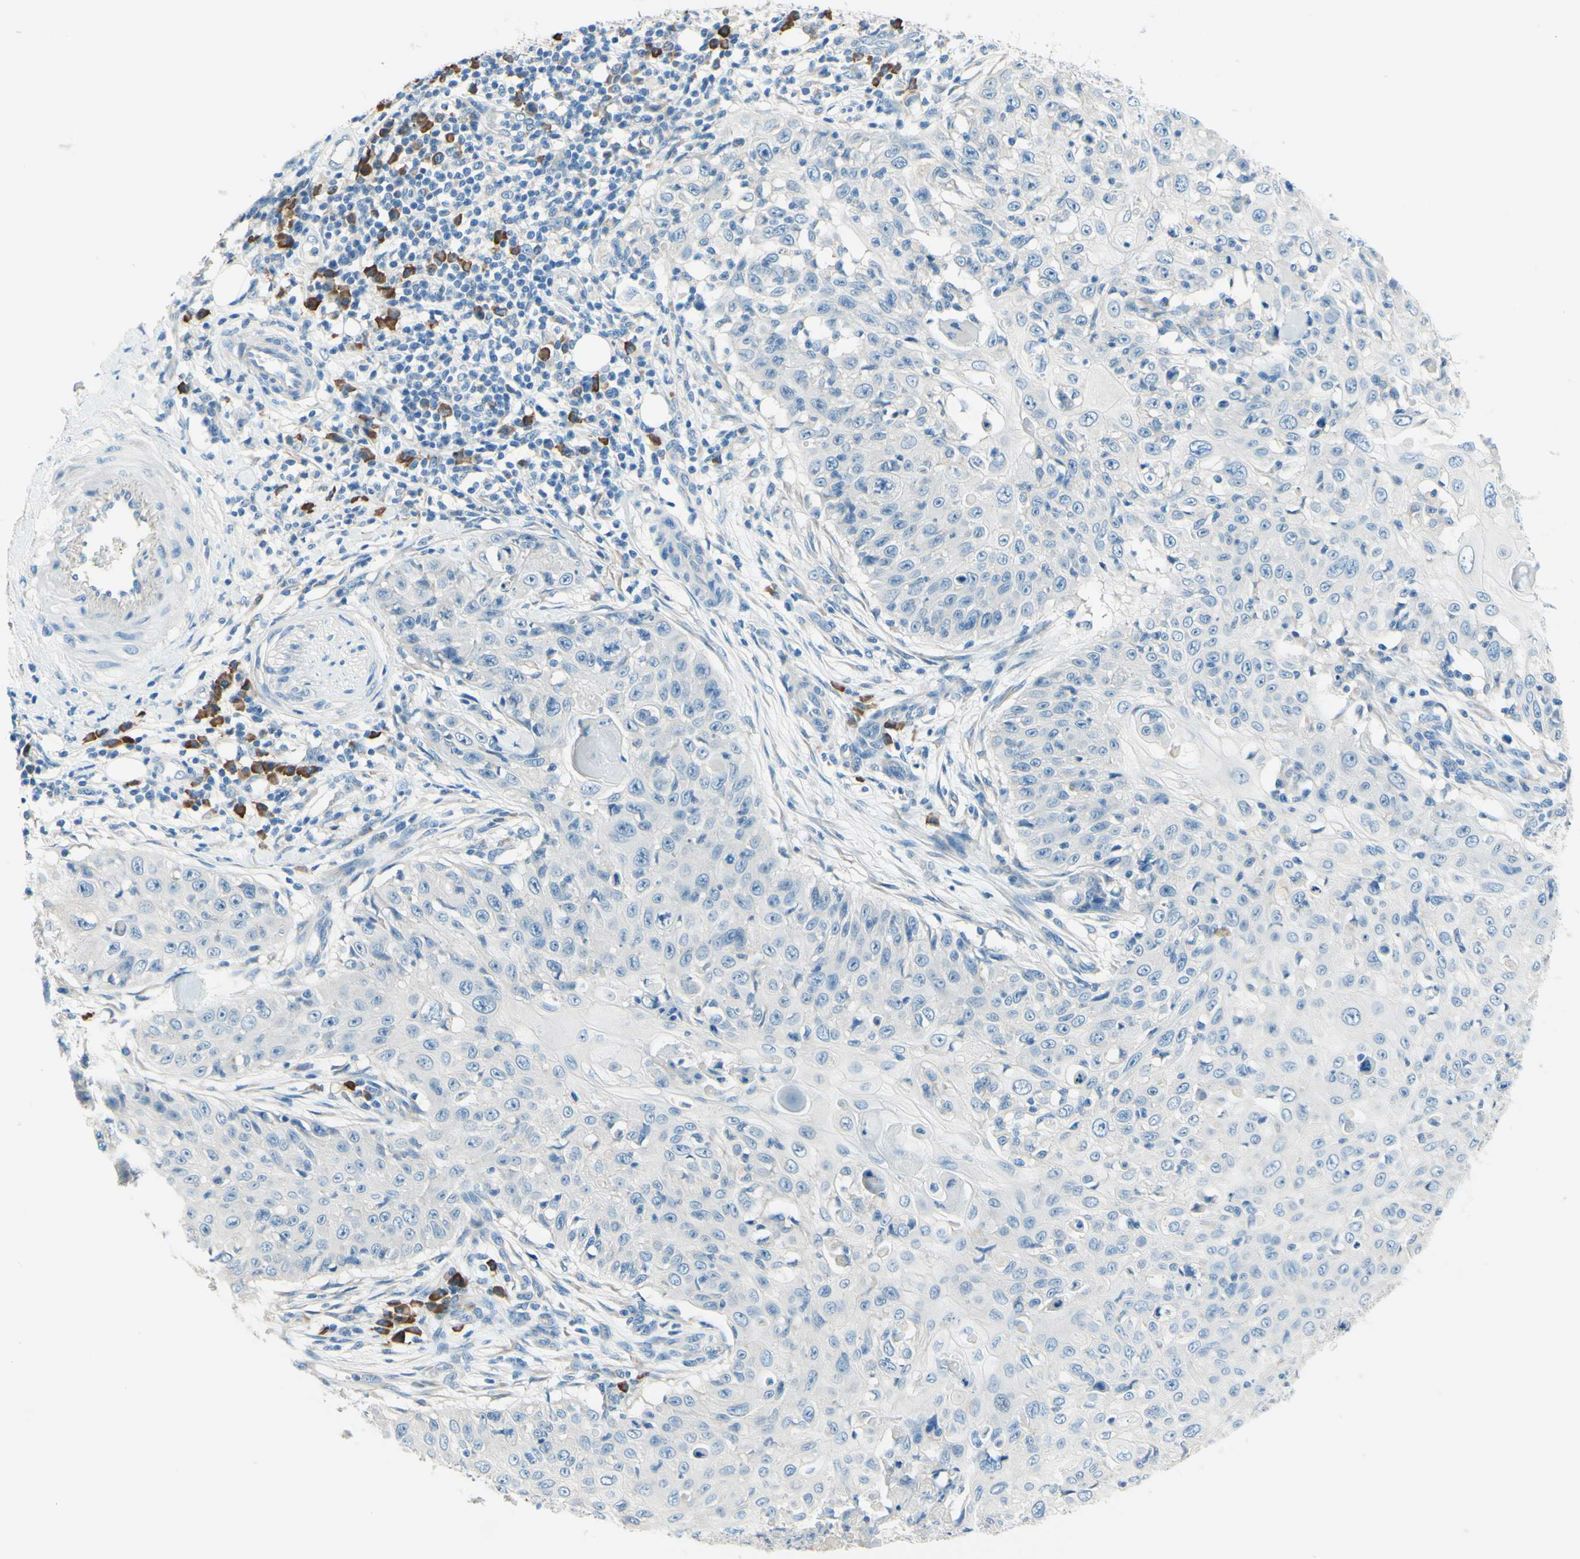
{"staining": {"intensity": "negative", "quantity": "none", "location": "none"}, "tissue": "skin cancer", "cell_type": "Tumor cells", "image_type": "cancer", "snomed": [{"axis": "morphology", "description": "Squamous cell carcinoma, NOS"}, {"axis": "topography", "description": "Skin"}], "caption": "An immunohistochemistry image of skin cancer is shown. There is no staining in tumor cells of skin cancer. (DAB (3,3'-diaminobenzidine) immunohistochemistry (IHC) visualized using brightfield microscopy, high magnification).", "gene": "PASD1", "patient": {"sex": "male", "age": 86}}